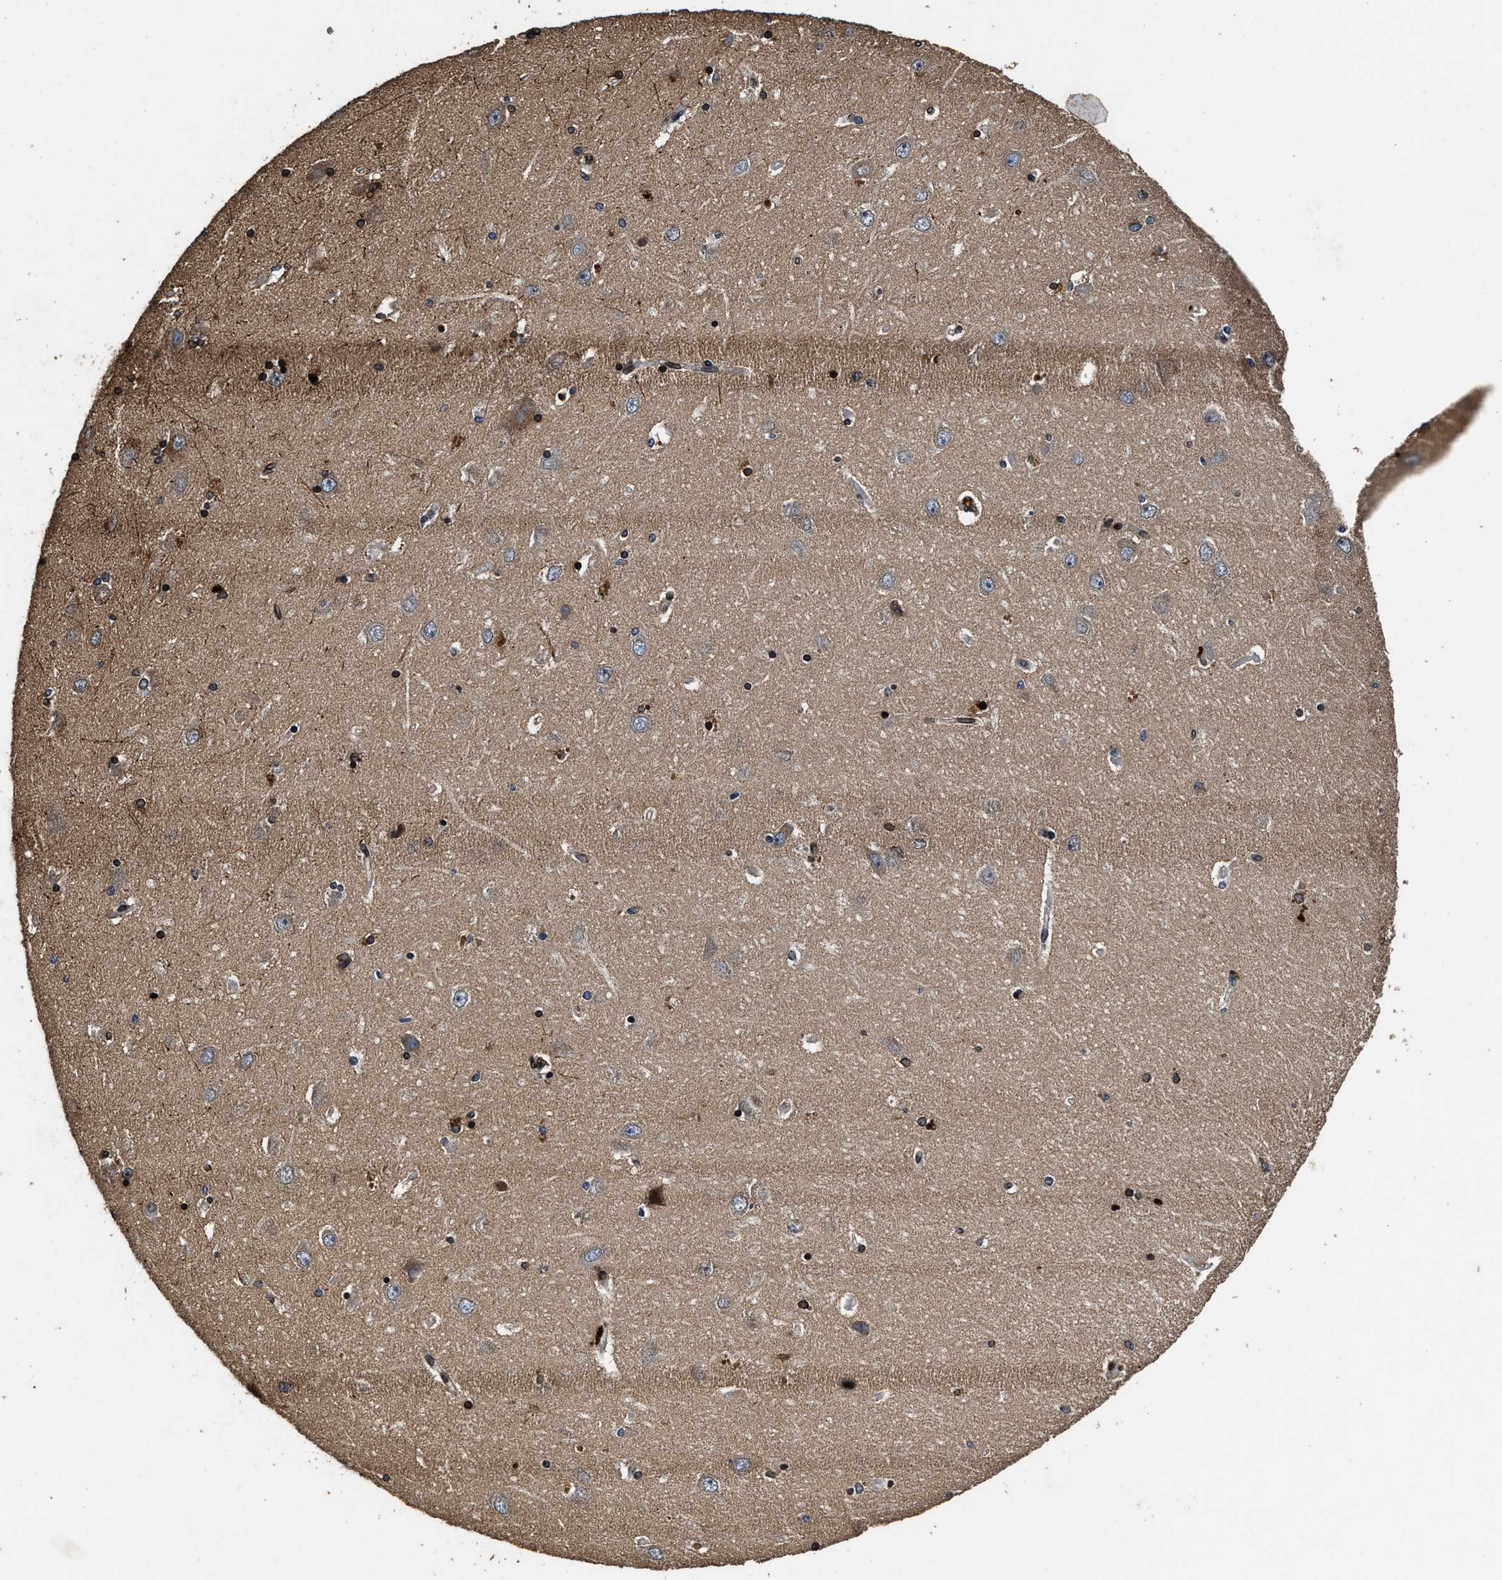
{"staining": {"intensity": "strong", "quantity": "25%-75%", "location": "cytoplasmic/membranous,nuclear"}, "tissue": "hippocampus", "cell_type": "Glial cells", "image_type": "normal", "snomed": [{"axis": "morphology", "description": "Normal tissue, NOS"}, {"axis": "topography", "description": "Hippocampus"}], "caption": "IHC histopathology image of benign hippocampus: hippocampus stained using immunohistochemistry (IHC) displays high levels of strong protein expression localized specifically in the cytoplasmic/membranous,nuclear of glial cells, appearing as a cytoplasmic/membranous,nuclear brown color.", "gene": "ACCS", "patient": {"sex": "female", "age": 54}}